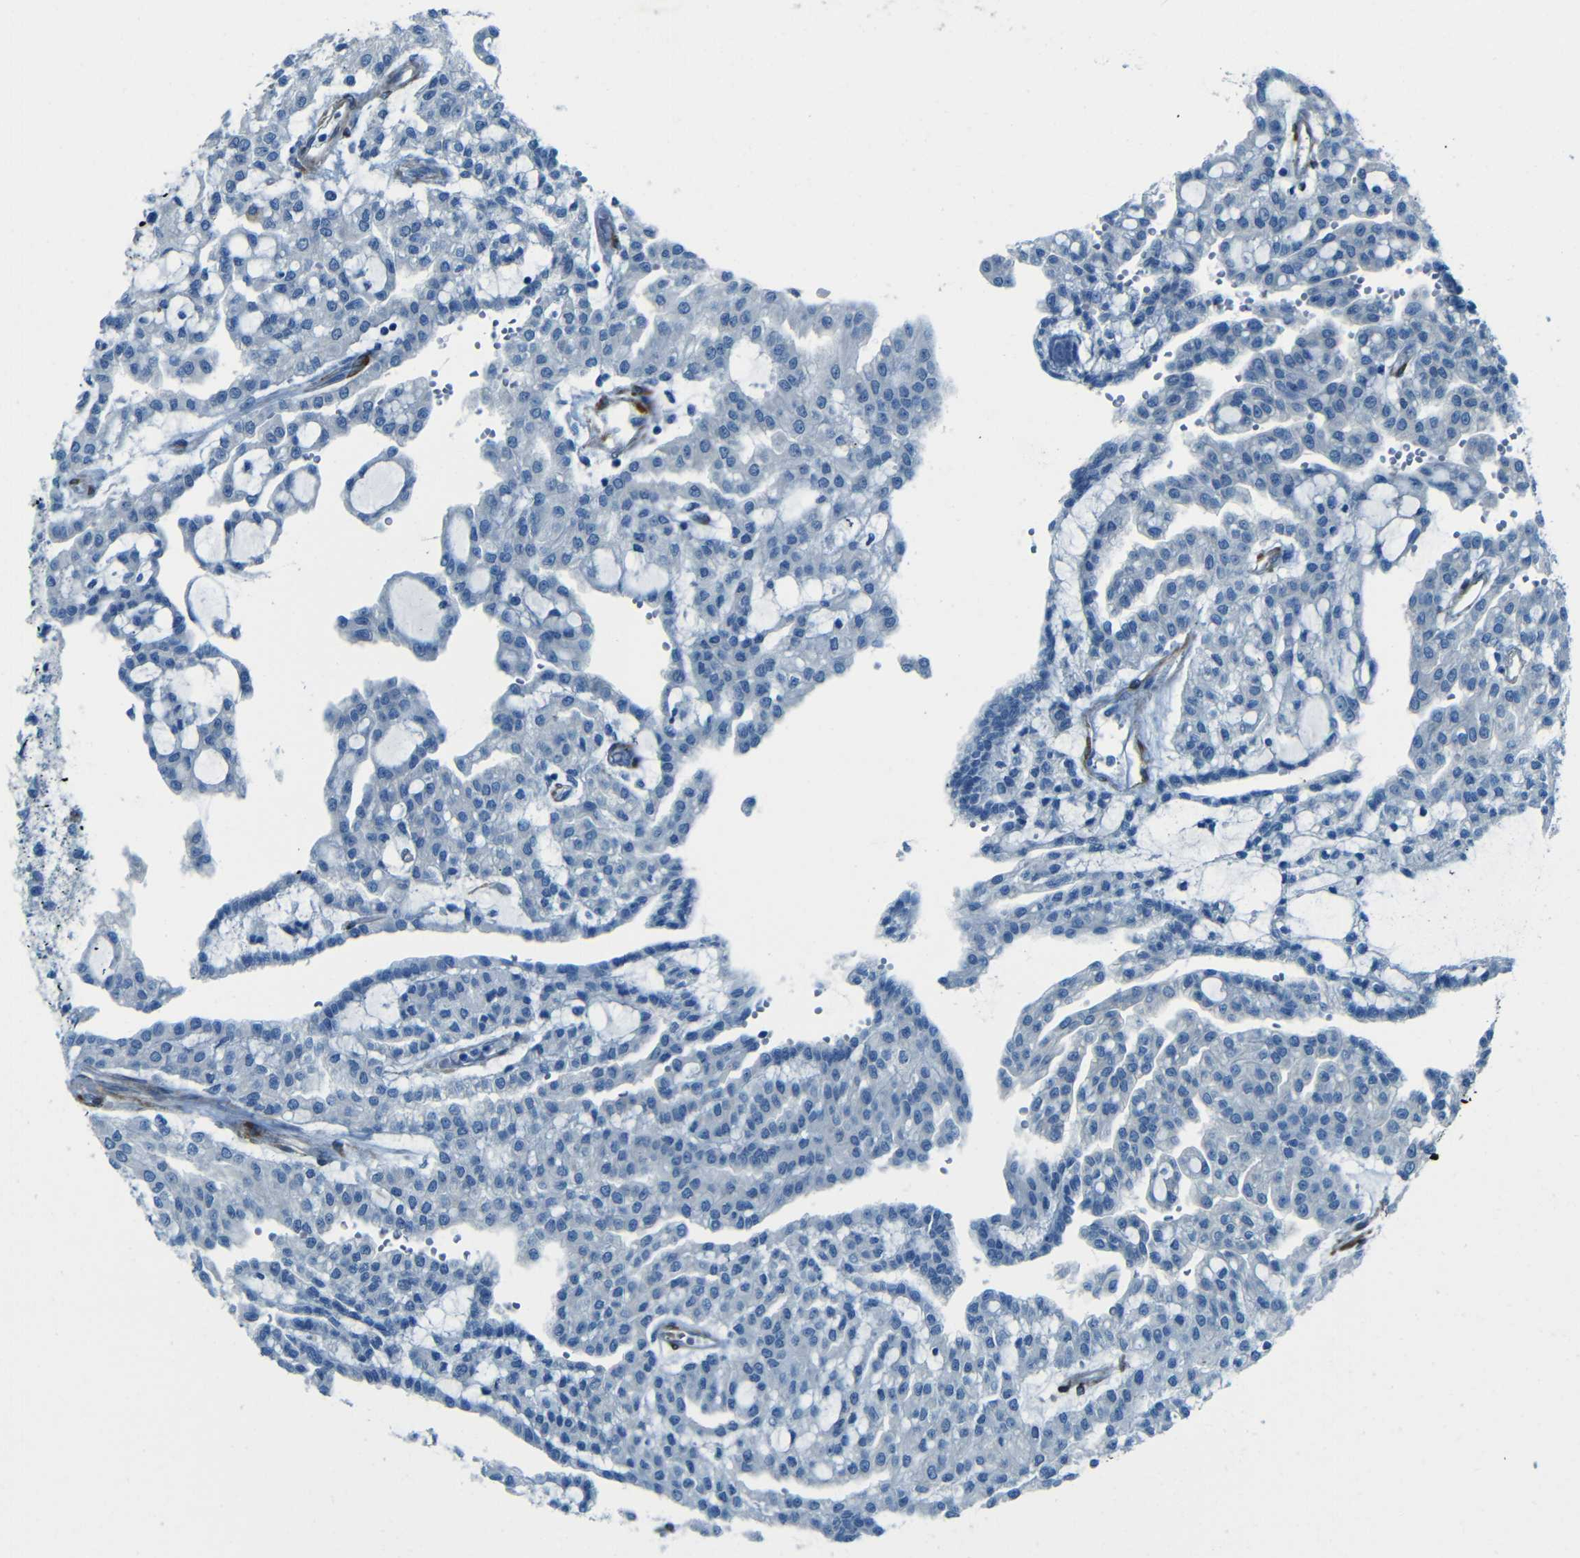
{"staining": {"intensity": "negative", "quantity": "none", "location": "none"}, "tissue": "renal cancer", "cell_type": "Tumor cells", "image_type": "cancer", "snomed": [{"axis": "morphology", "description": "Adenocarcinoma, NOS"}, {"axis": "topography", "description": "Kidney"}], "caption": "Histopathology image shows no significant protein expression in tumor cells of renal cancer (adenocarcinoma).", "gene": "MAP2", "patient": {"sex": "male", "age": 63}}